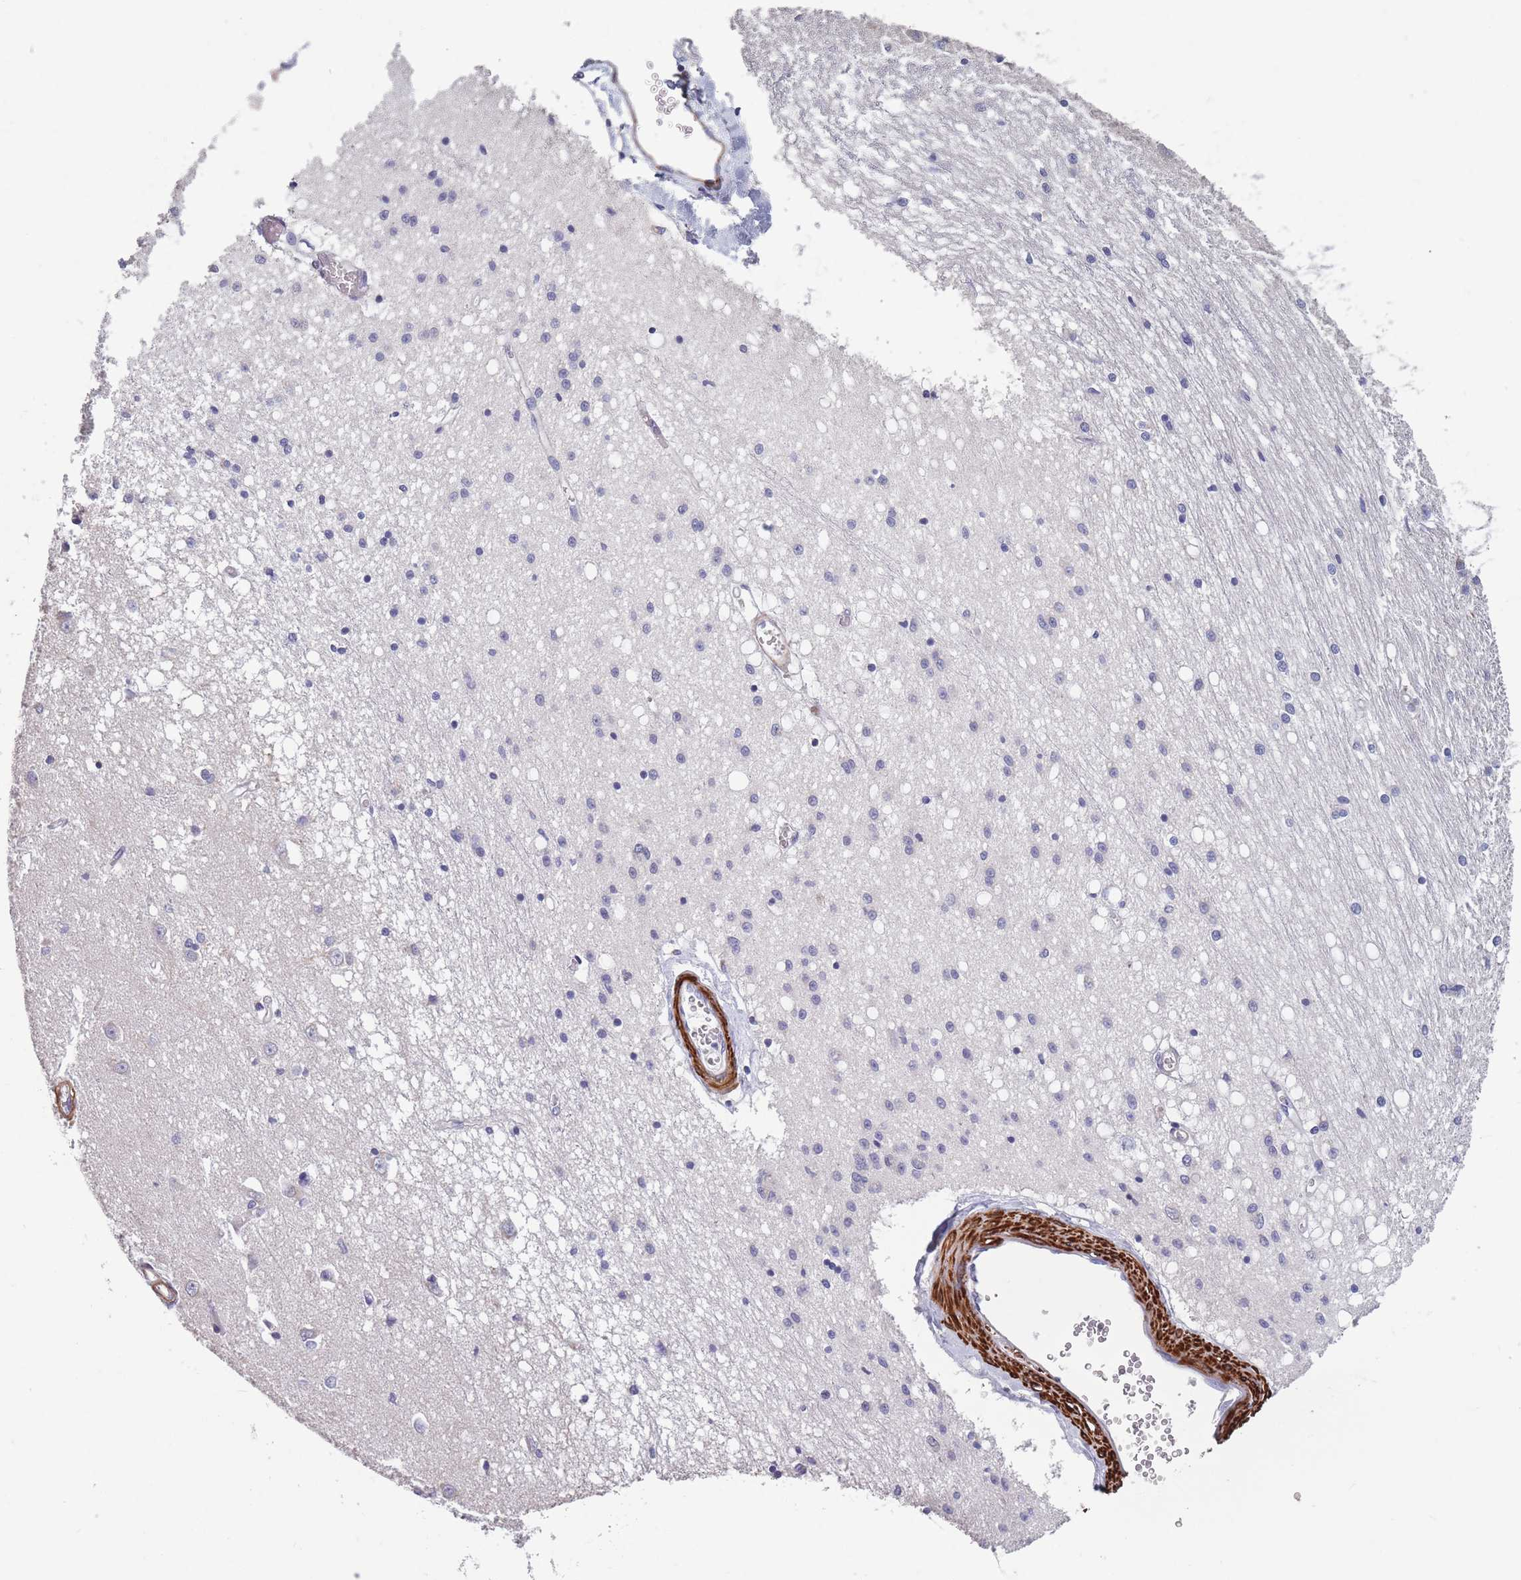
{"staining": {"intensity": "negative", "quantity": "none", "location": "none"}, "tissue": "caudate", "cell_type": "Glial cells", "image_type": "normal", "snomed": [{"axis": "morphology", "description": "Normal tissue, NOS"}, {"axis": "topography", "description": "Lateral ventricle wall"}], "caption": "The photomicrograph displays no staining of glial cells in normal caudate.", "gene": "TOMM40L", "patient": {"sex": "male", "age": 37}}